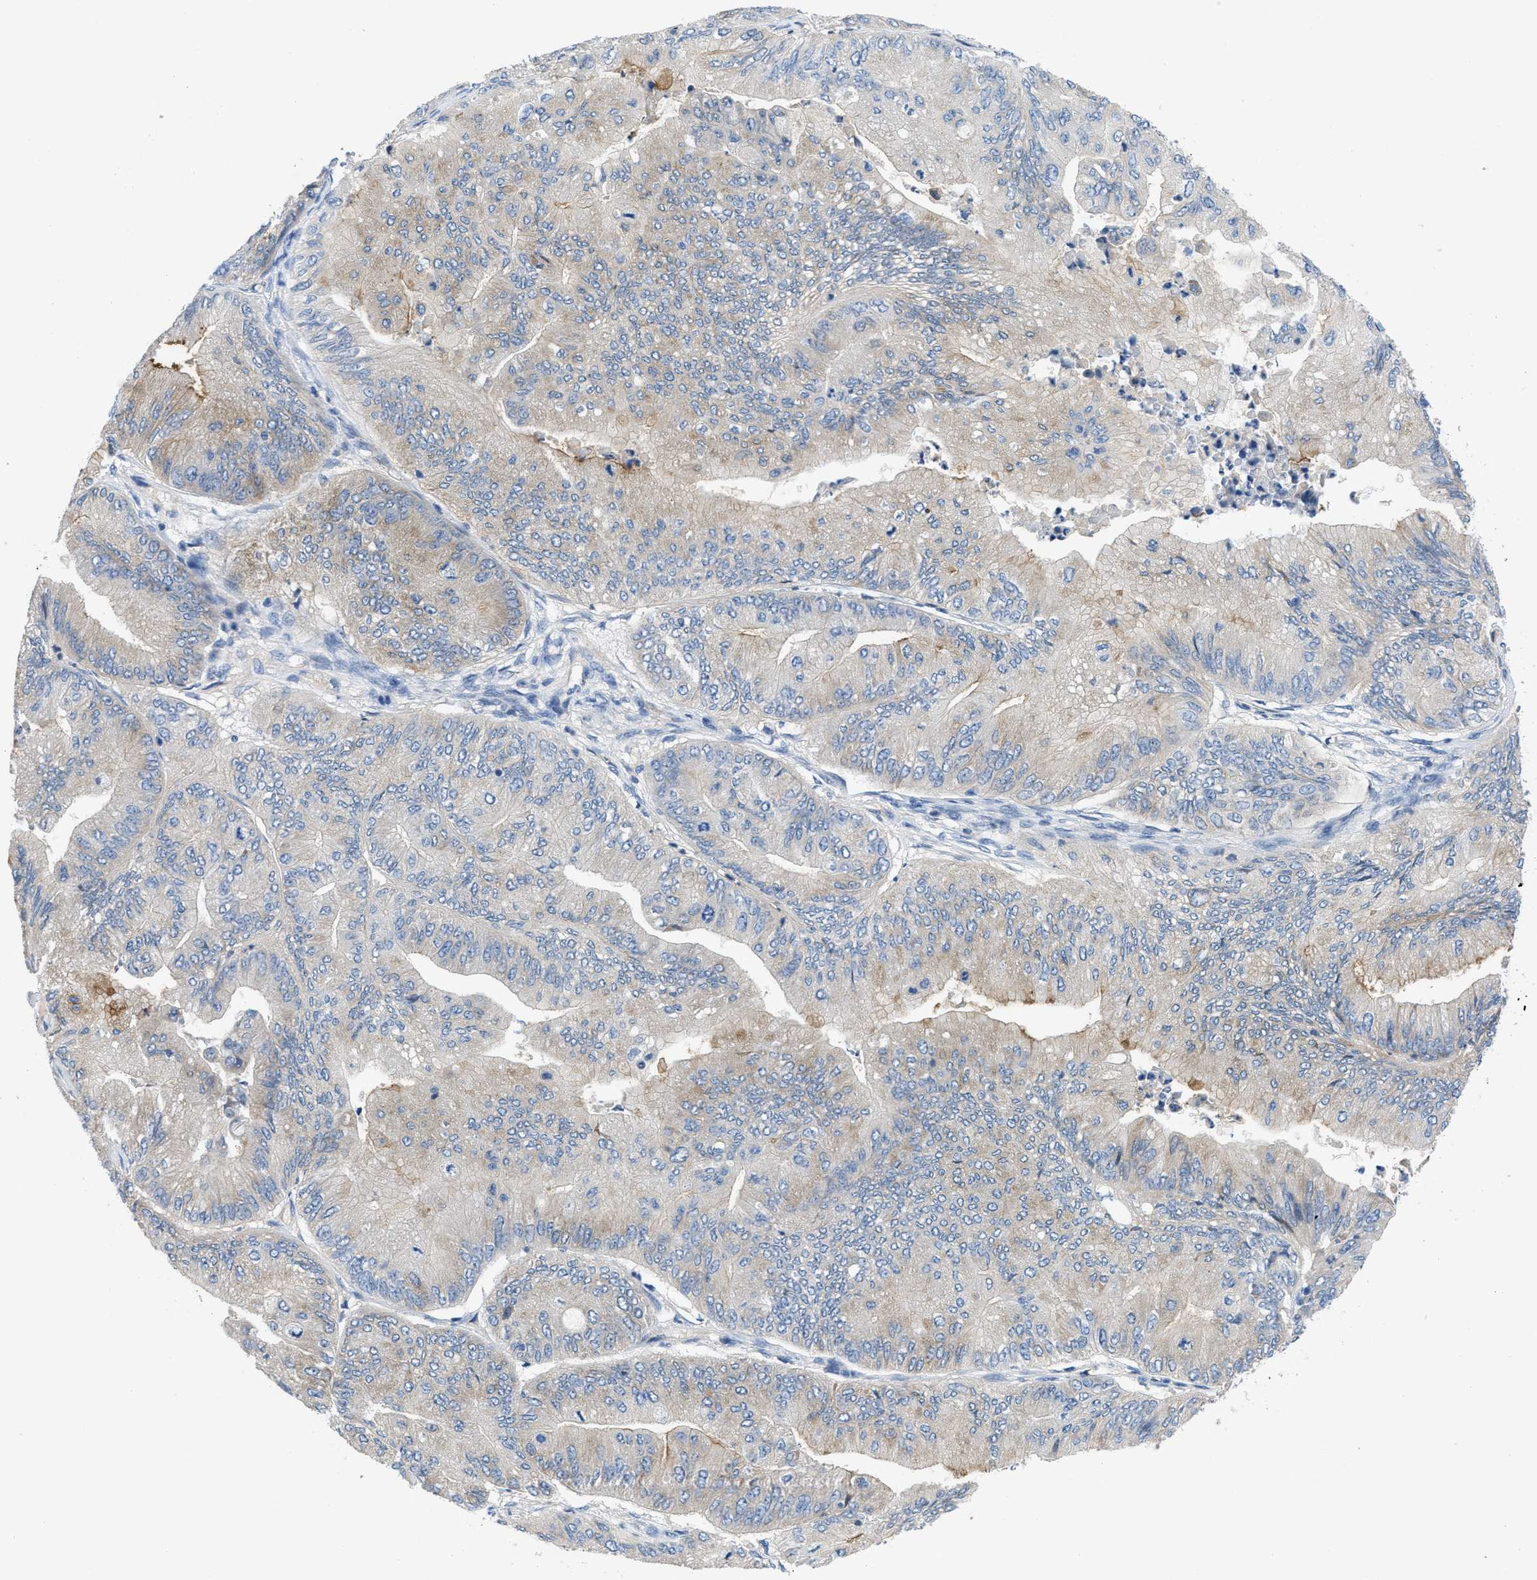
{"staining": {"intensity": "weak", "quantity": "<25%", "location": "cytoplasmic/membranous"}, "tissue": "ovarian cancer", "cell_type": "Tumor cells", "image_type": "cancer", "snomed": [{"axis": "morphology", "description": "Cystadenocarcinoma, mucinous, NOS"}, {"axis": "topography", "description": "Ovary"}], "caption": "An immunohistochemistry (IHC) photomicrograph of ovarian cancer (mucinous cystadenocarcinoma) is shown. There is no staining in tumor cells of ovarian cancer (mucinous cystadenocarcinoma).", "gene": "PGR", "patient": {"sex": "female", "age": 61}}